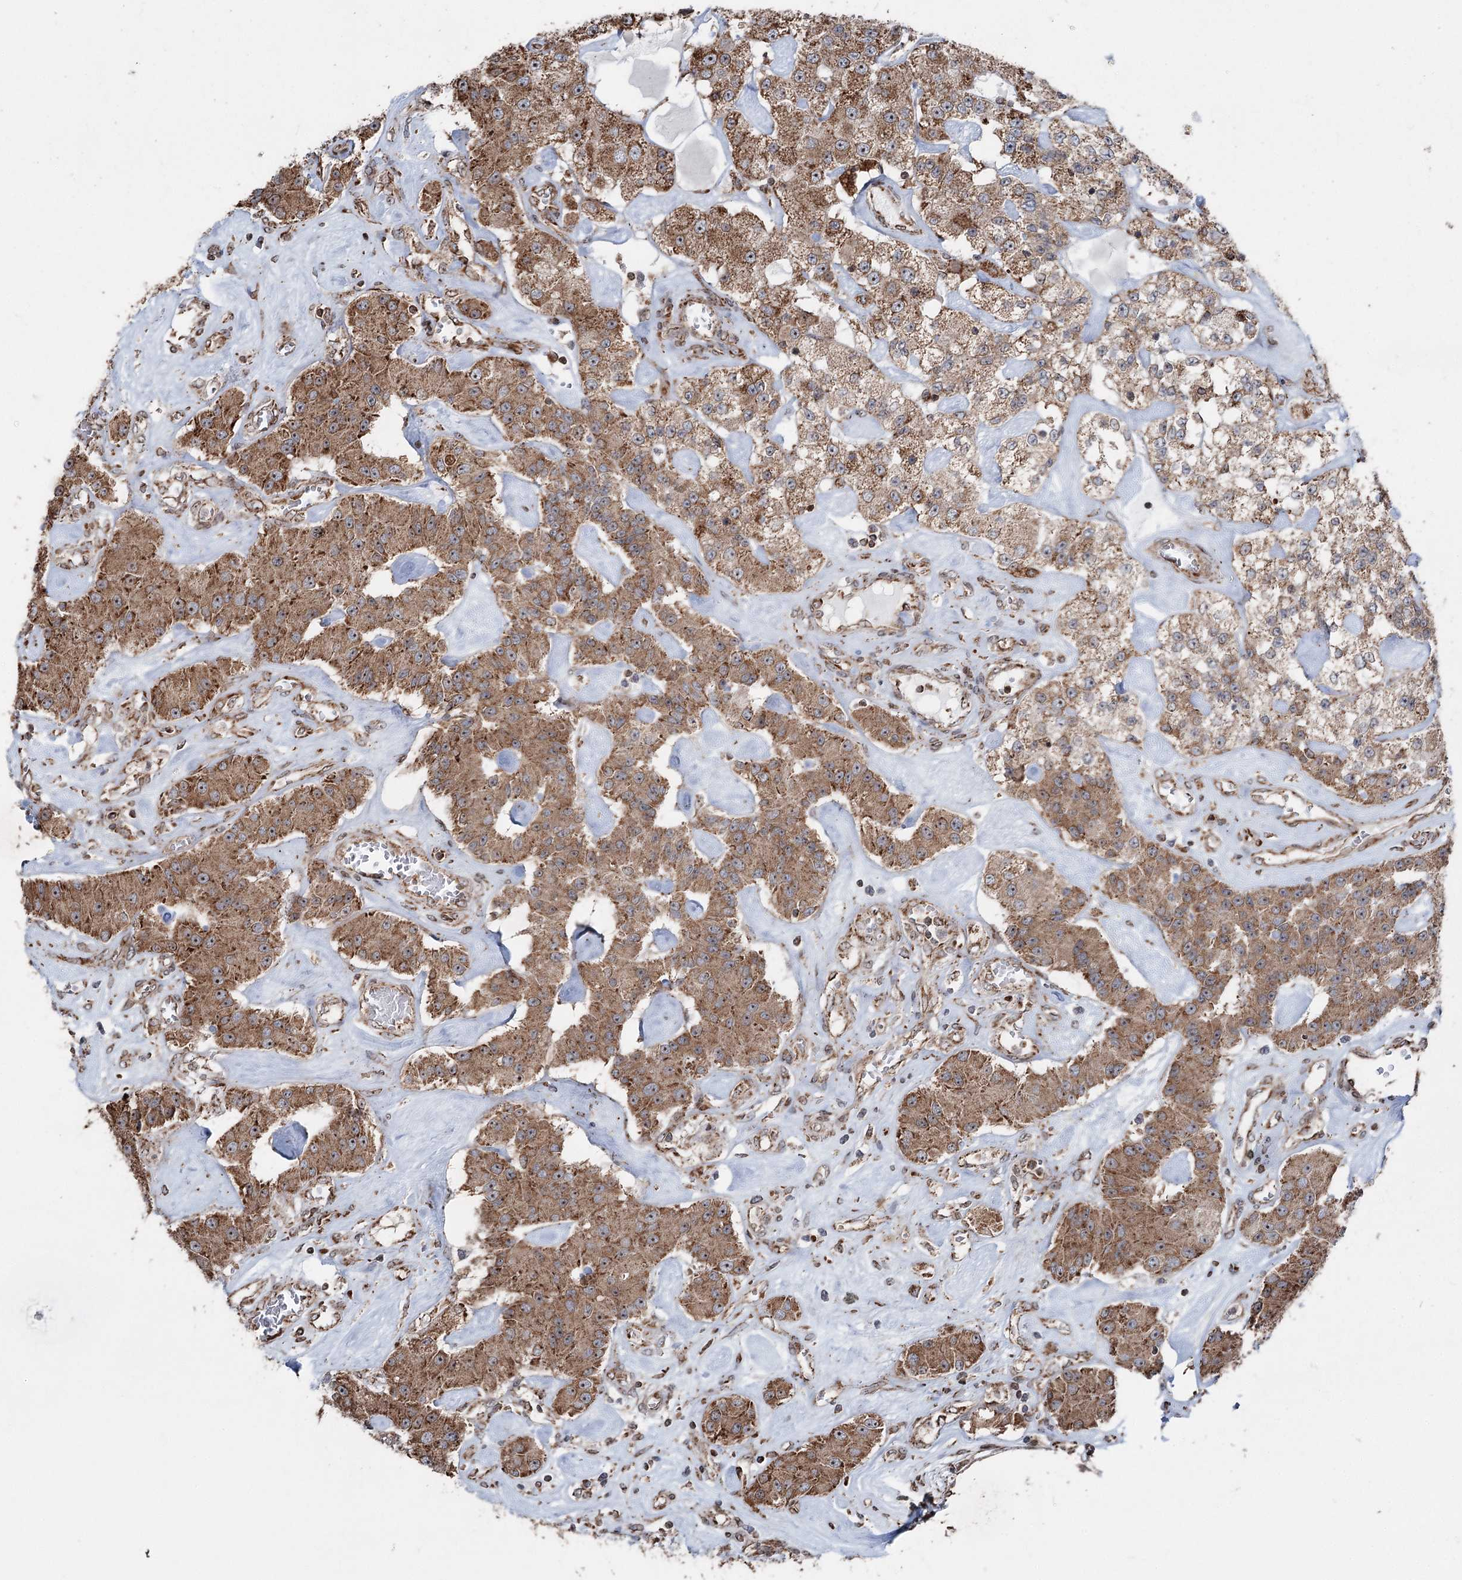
{"staining": {"intensity": "strong", "quantity": ">75%", "location": "cytoplasmic/membranous,nuclear"}, "tissue": "carcinoid", "cell_type": "Tumor cells", "image_type": "cancer", "snomed": [{"axis": "morphology", "description": "Carcinoid, malignant, NOS"}, {"axis": "topography", "description": "Pancreas"}], "caption": "Protein expression analysis of human carcinoid reveals strong cytoplasmic/membranous and nuclear expression in approximately >75% of tumor cells.", "gene": "STEEP1", "patient": {"sex": "male", "age": 41}}